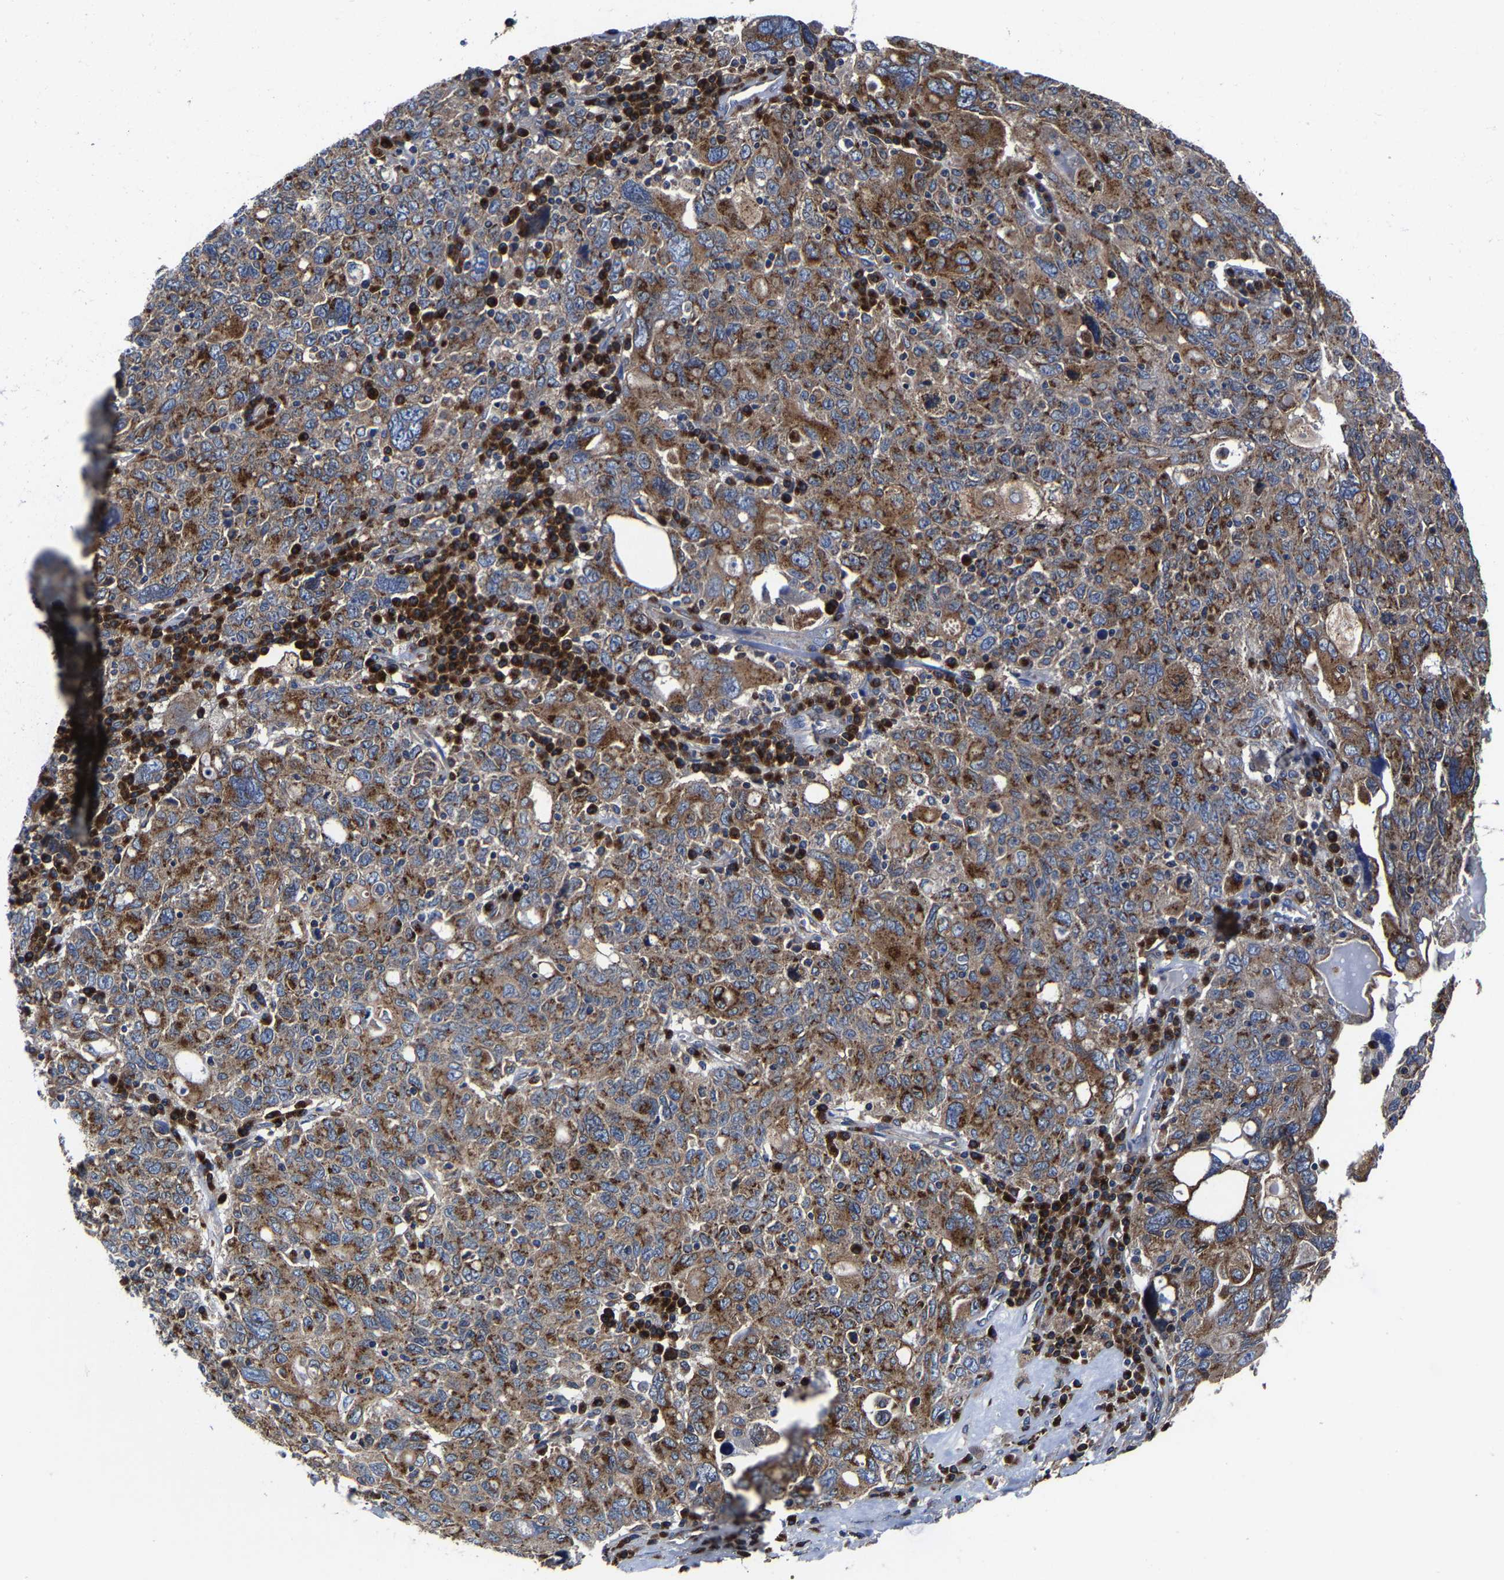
{"staining": {"intensity": "moderate", "quantity": ">75%", "location": "cytoplasmic/membranous"}, "tissue": "ovarian cancer", "cell_type": "Tumor cells", "image_type": "cancer", "snomed": [{"axis": "morphology", "description": "Carcinoma, endometroid"}, {"axis": "topography", "description": "Ovary"}], "caption": "Ovarian endometroid carcinoma was stained to show a protein in brown. There is medium levels of moderate cytoplasmic/membranous staining in about >75% of tumor cells.", "gene": "EBAG9", "patient": {"sex": "female", "age": 62}}